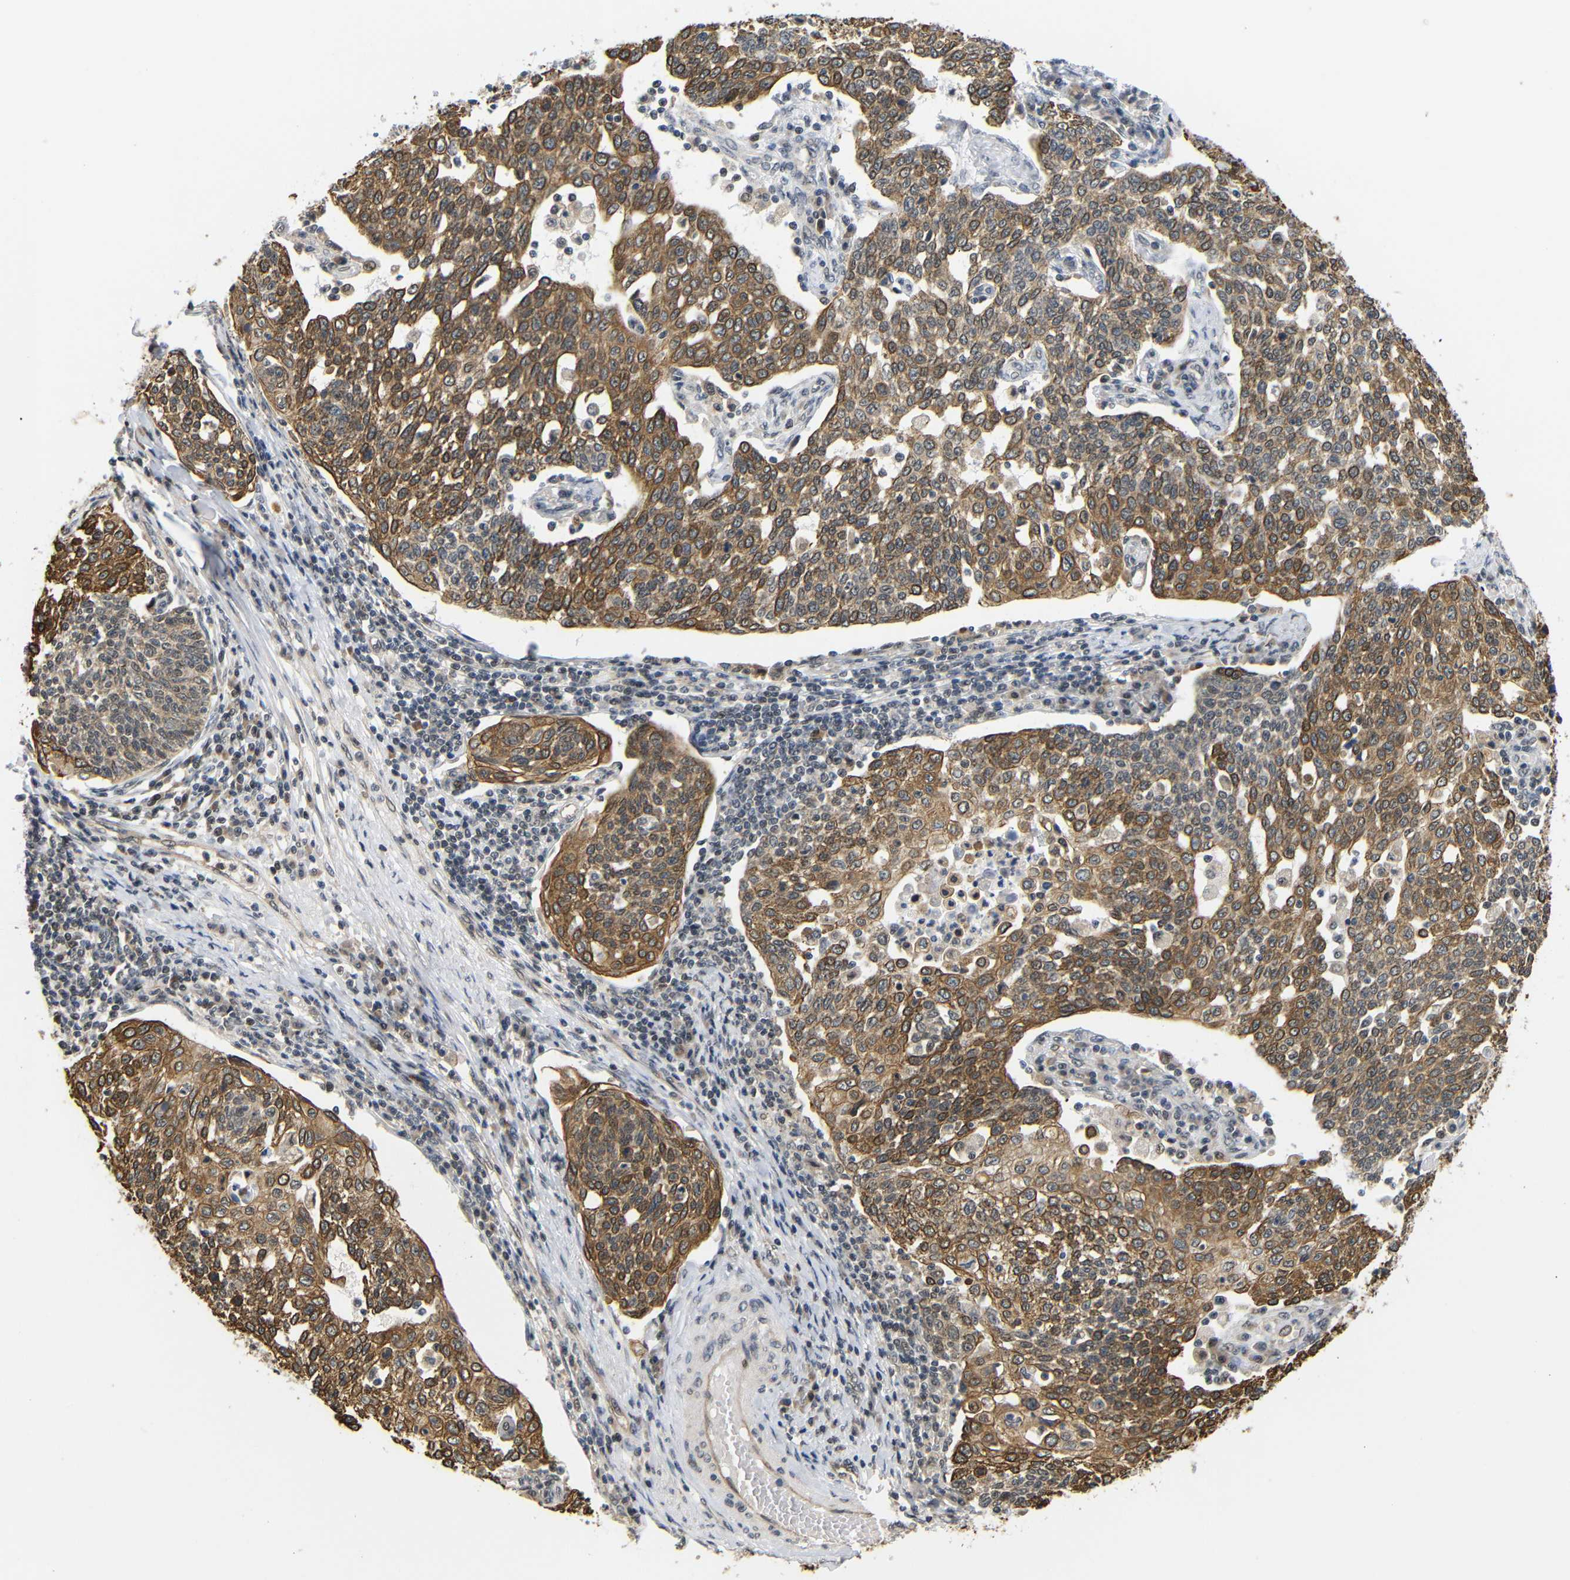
{"staining": {"intensity": "moderate", "quantity": ">75%", "location": "cytoplasmic/membranous,nuclear"}, "tissue": "cervical cancer", "cell_type": "Tumor cells", "image_type": "cancer", "snomed": [{"axis": "morphology", "description": "Squamous cell carcinoma, NOS"}, {"axis": "topography", "description": "Cervix"}], "caption": "Cervical cancer stained with a protein marker exhibits moderate staining in tumor cells.", "gene": "GJA5", "patient": {"sex": "female", "age": 34}}